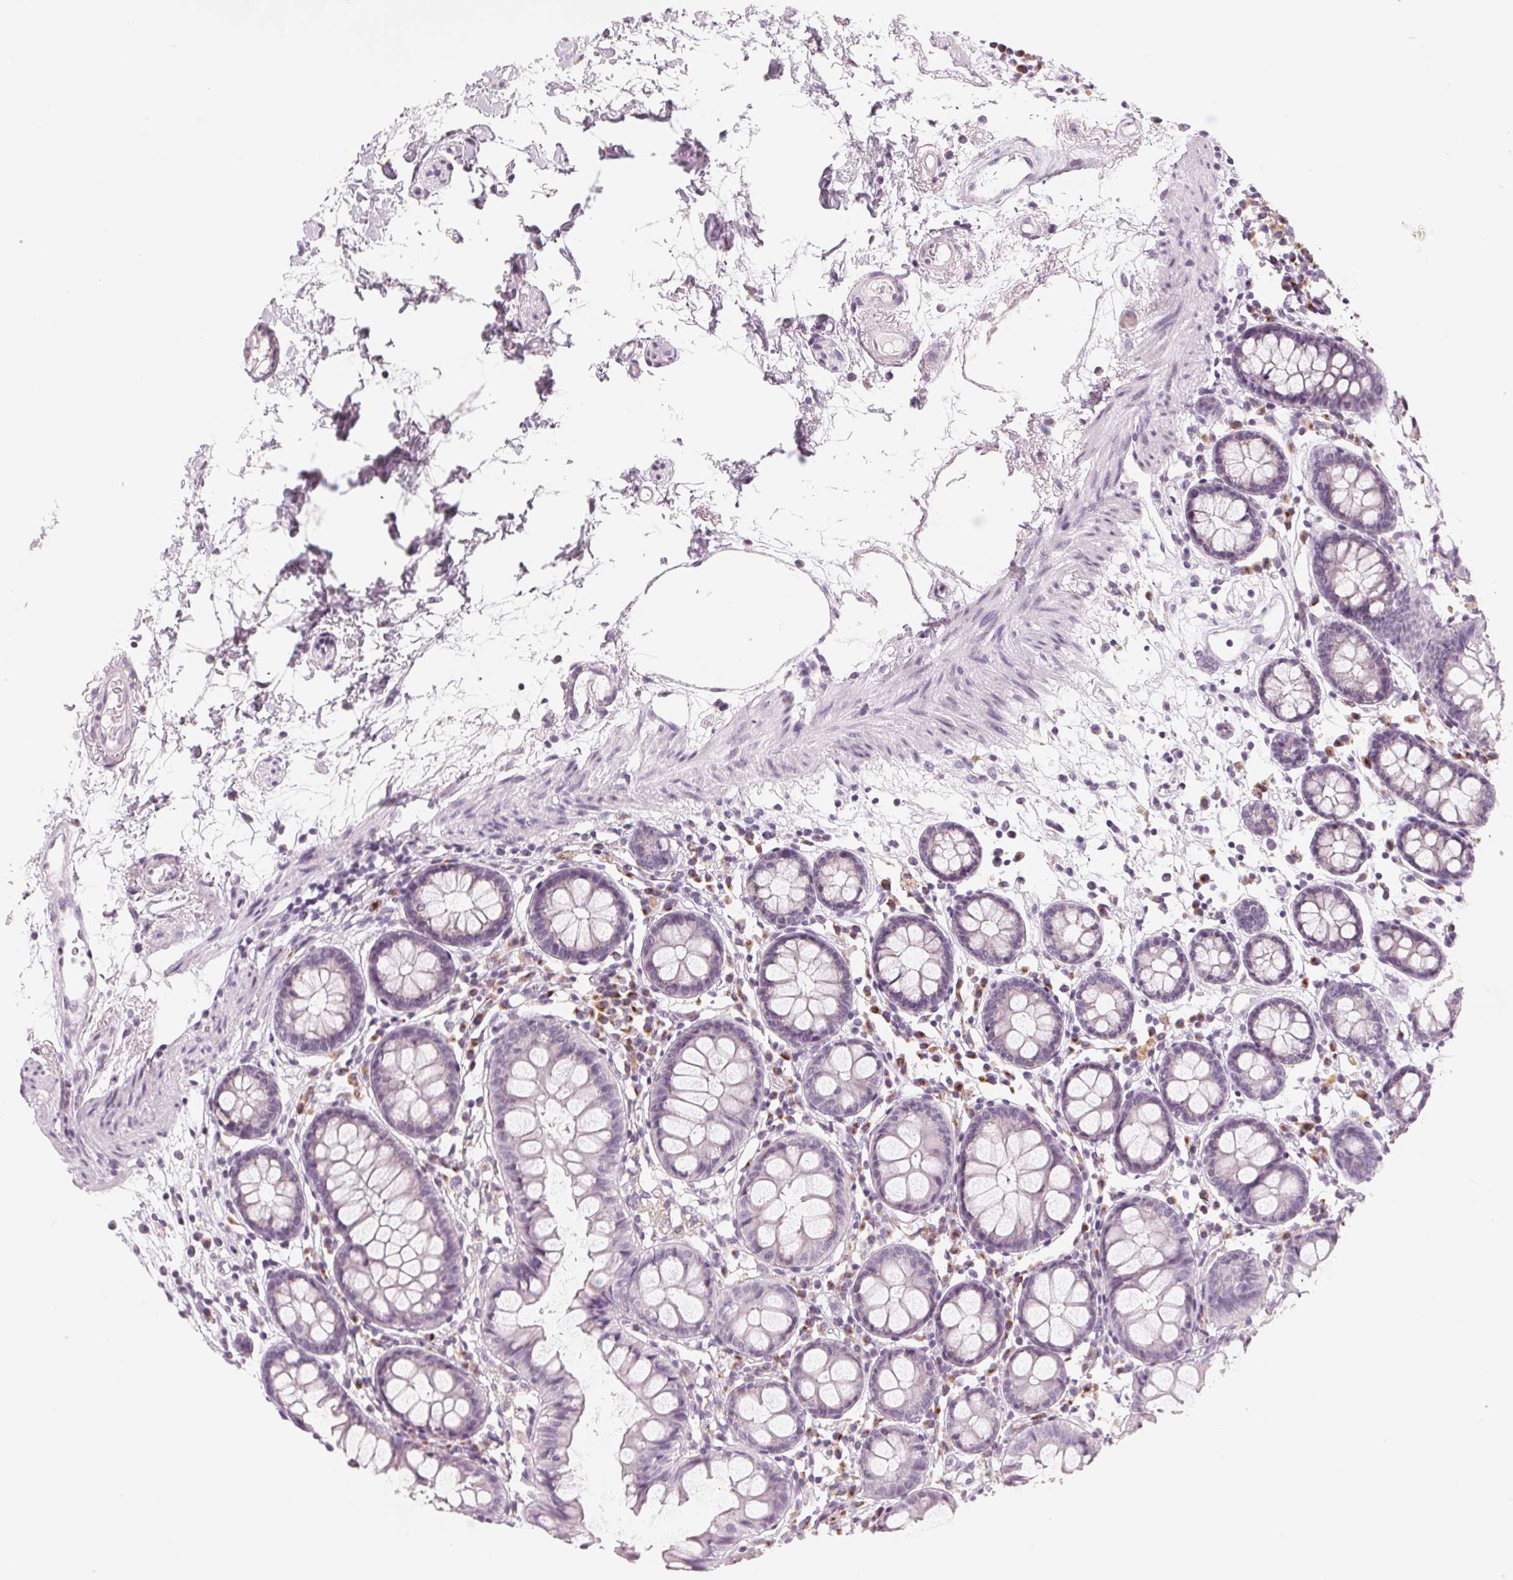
{"staining": {"intensity": "negative", "quantity": "none", "location": "none"}, "tissue": "colon", "cell_type": "Endothelial cells", "image_type": "normal", "snomed": [{"axis": "morphology", "description": "Normal tissue, NOS"}, {"axis": "topography", "description": "Colon"}], "caption": "Photomicrograph shows no significant protein expression in endothelial cells of benign colon. Brightfield microscopy of immunohistochemistry (IHC) stained with DAB (brown) and hematoxylin (blue), captured at high magnification.", "gene": "IL9R", "patient": {"sex": "female", "age": 84}}